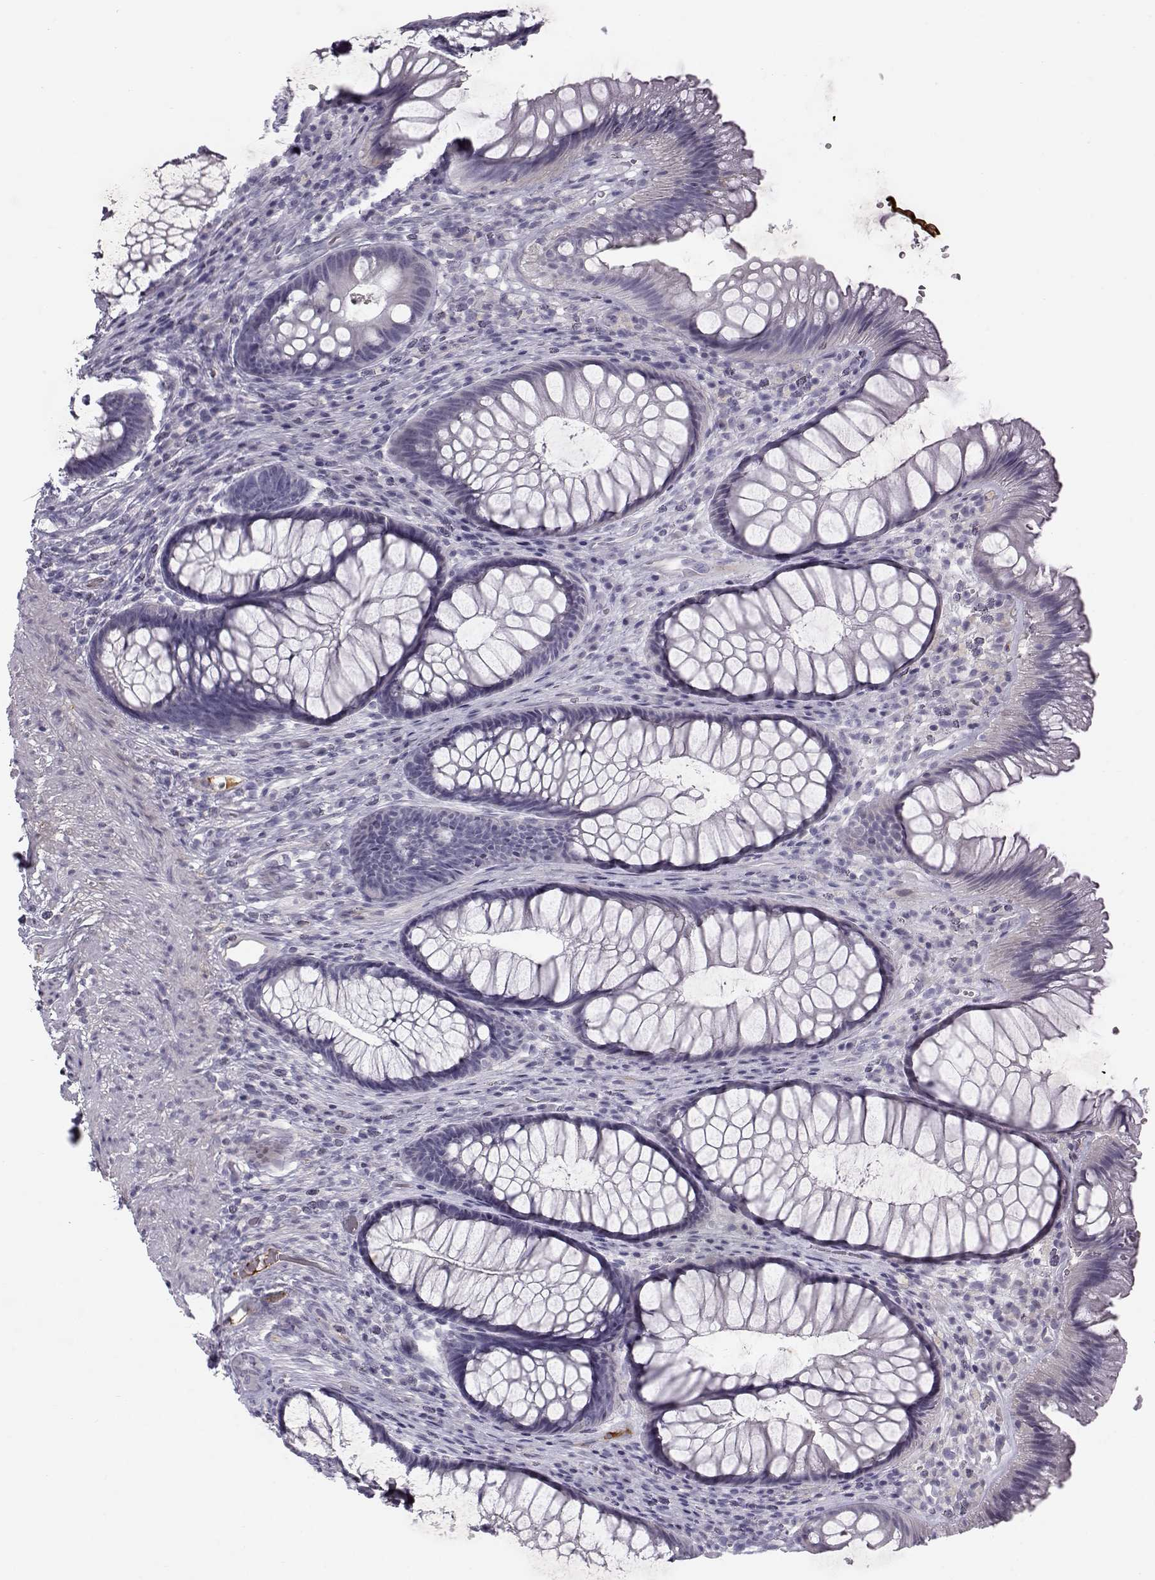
{"staining": {"intensity": "negative", "quantity": "none", "location": "none"}, "tissue": "rectum", "cell_type": "Glandular cells", "image_type": "normal", "snomed": [{"axis": "morphology", "description": "Normal tissue, NOS"}, {"axis": "topography", "description": "Smooth muscle"}, {"axis": "topography", "description": "Rectum"}], "caption": "Micrograph shows no protein expression in glandular cells of normal rectum. (Immunohistochemistry (ihc), brightfield microscopy, high magnification).", "gene": "PABPC1L2A", "patient": {"sex": "male", "age": 53}}